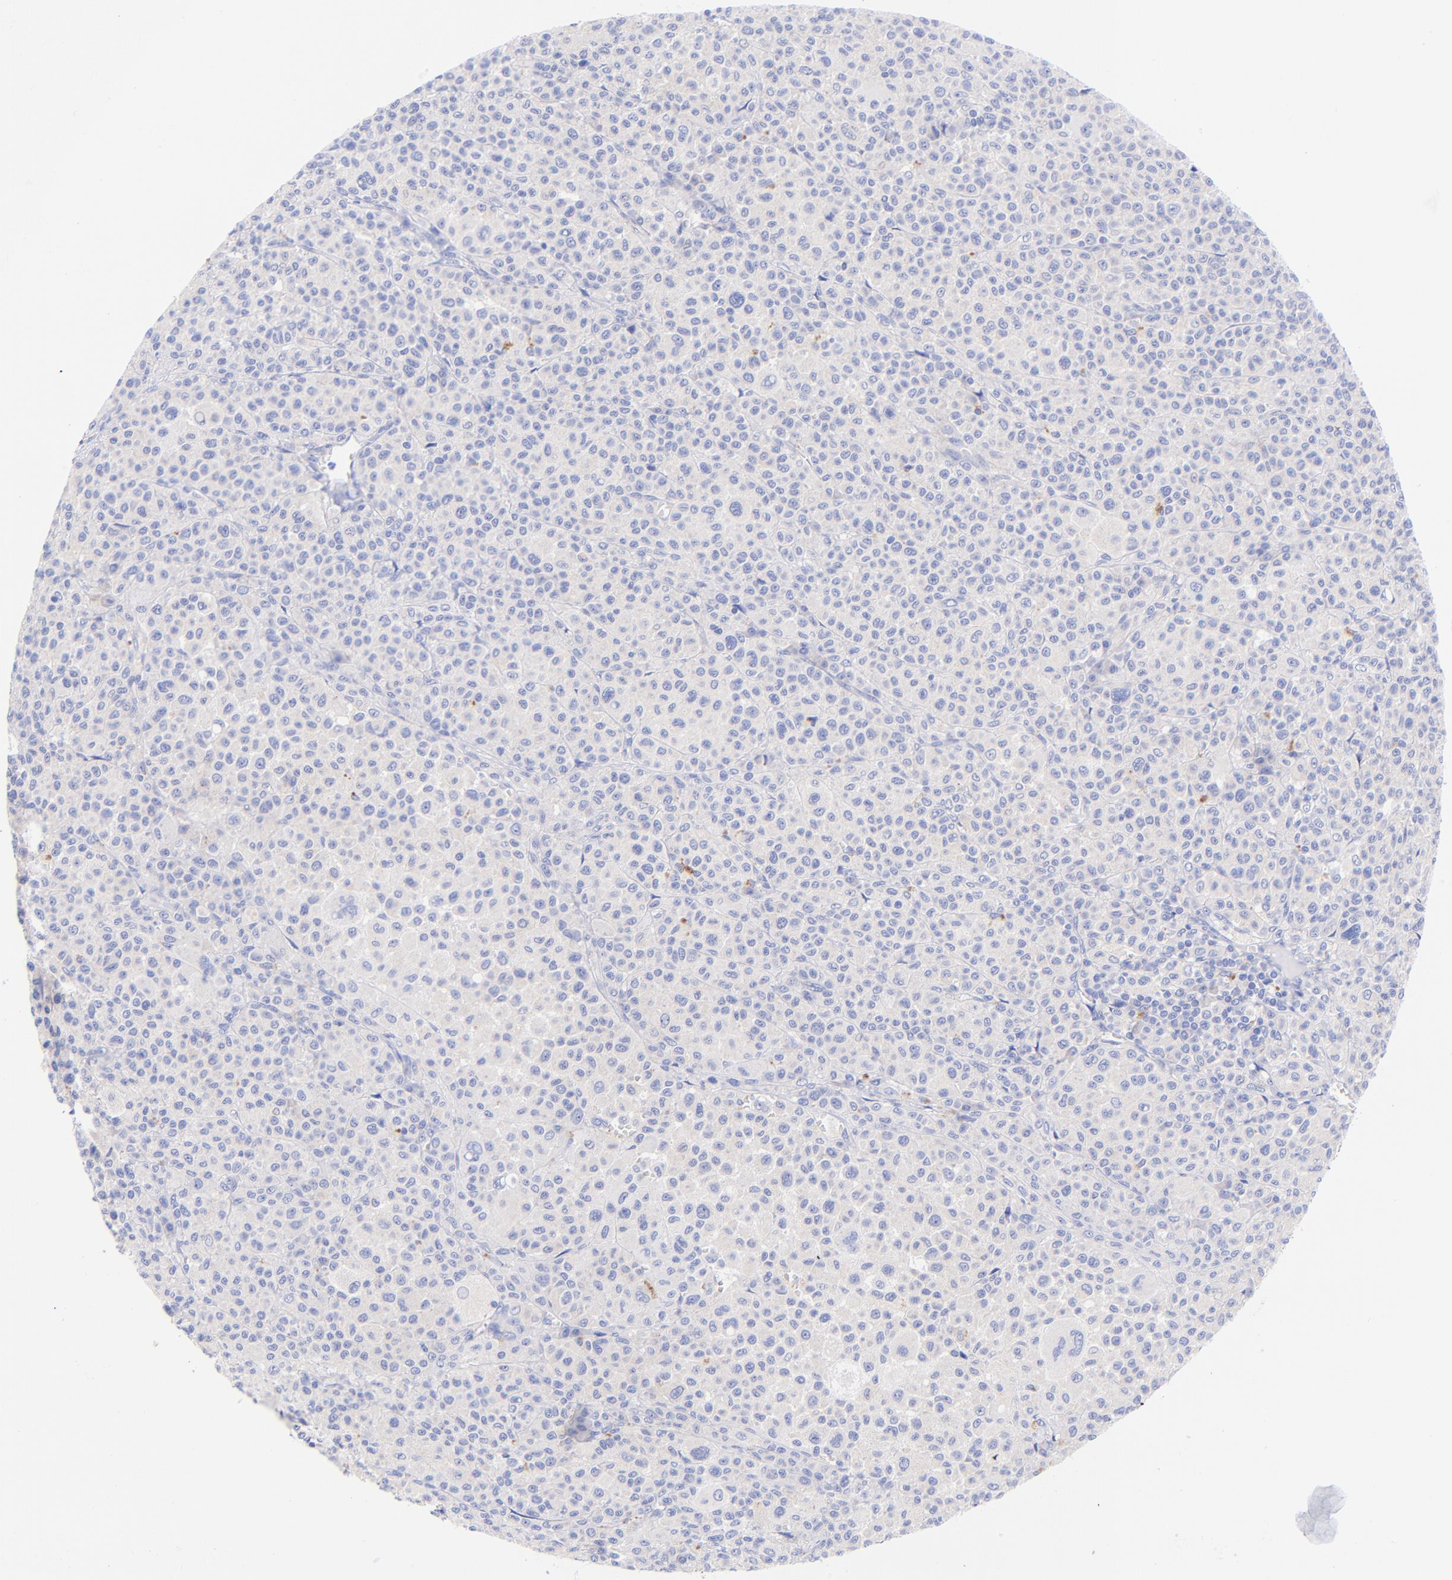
{"staining": {"intensity": "negative", "quantity": "none", "location": "none"}, "tissue": "melanoma", "cell_type": "Tumor cells", "image_type": "cancer", "snomed": [{"axis": "morphology", "description": "Malignant melanoma, Metastatic site"}, {"axis": "topography", "description": "Skin"}], "caption": "This is an IHC histopathology image of human malignant melanoma (metastatic site). There is no positivity in tumor cells.", "gene": "GPHN", "patient": {"sex": "female", "age": 74}}